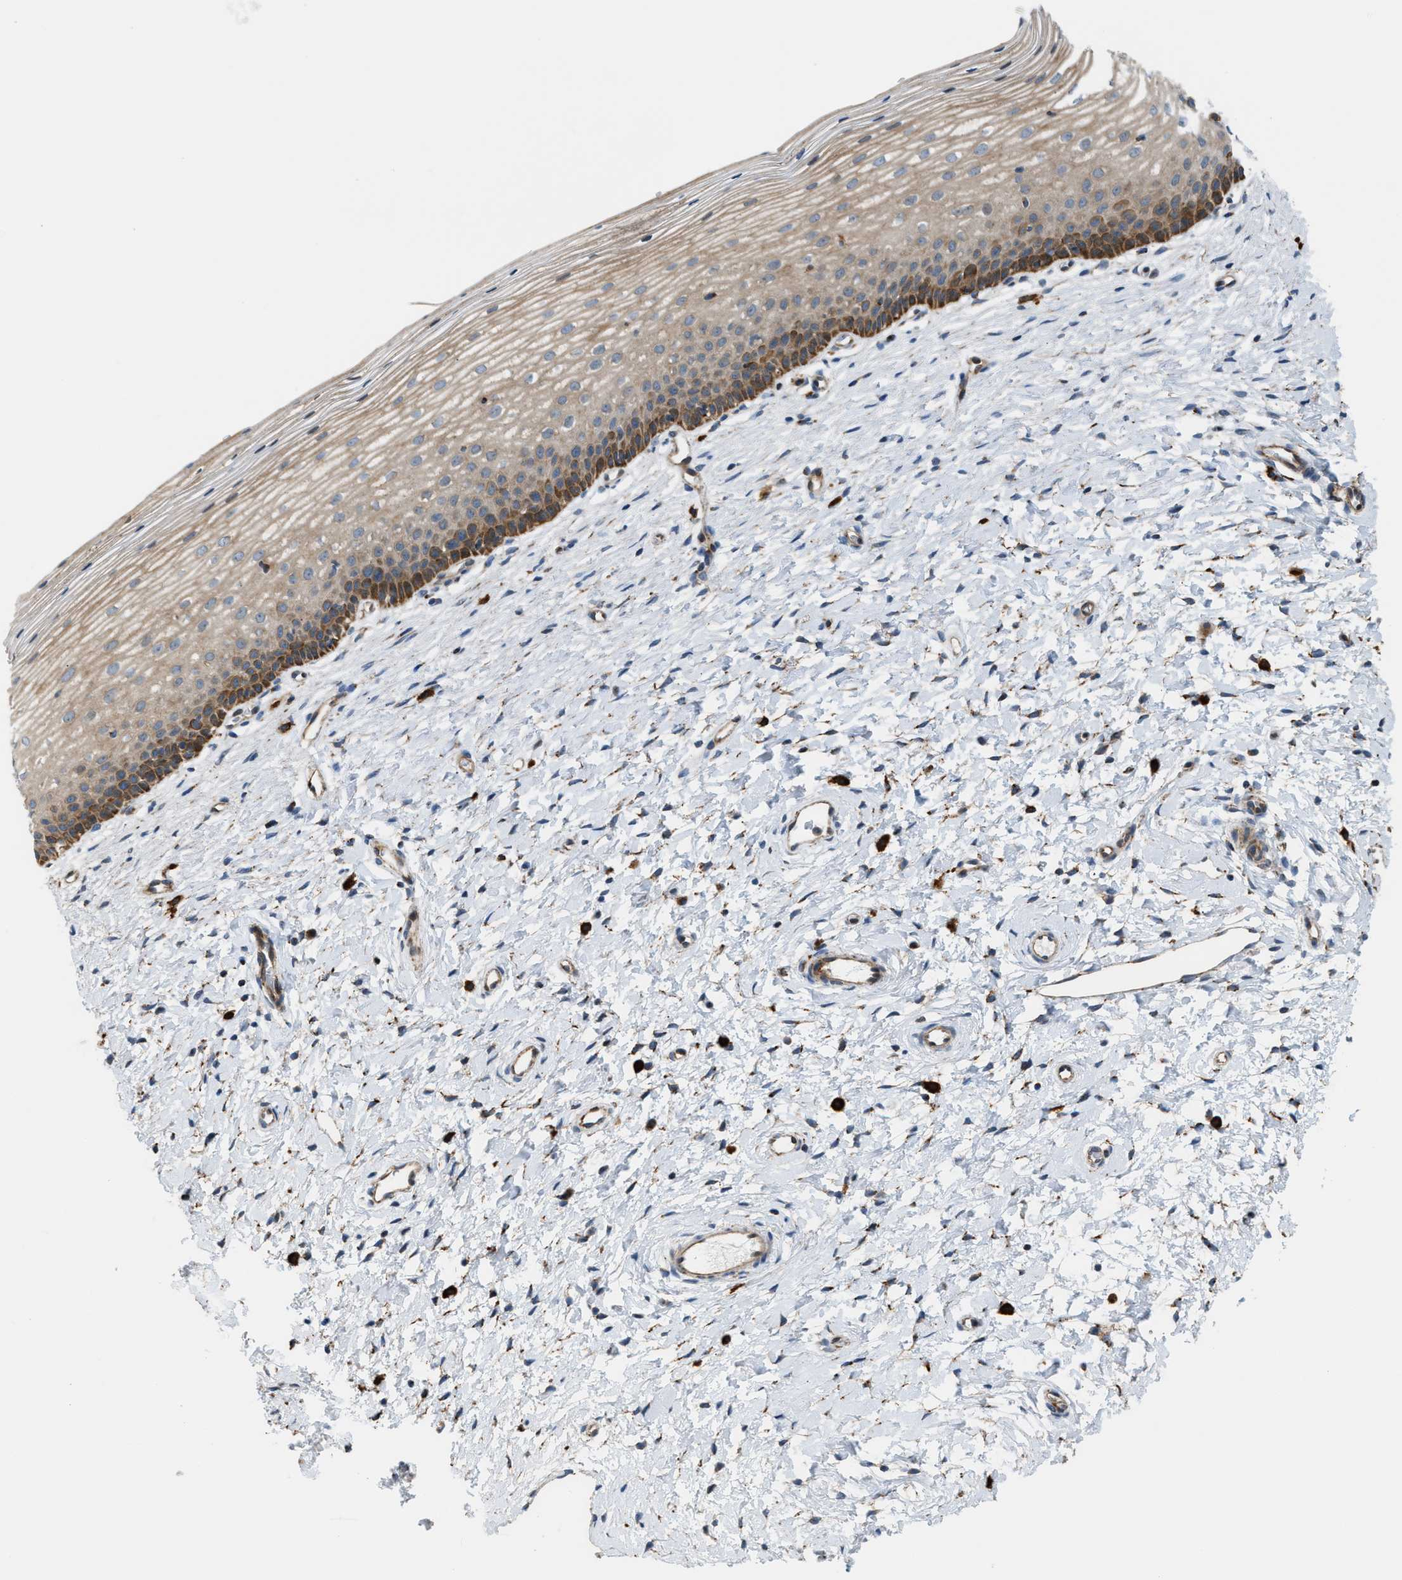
{"staining": {"intensity": "moderate", "quantity": ">75%", "location": "cytoplasmic/membranous"}, "tissue": "cervix", "cell_type": "Glandular cells", "image_type": "normal", "snomed": [{"axis": "morphology", "description": "Normal tissue, NOS"}, {"axis": "topography", "description": "Cervix"}], "caption": "IHC (DAB) staining of unremarkable human cervix displays moderate cytoplasmic/membranous protein positivity in about >75% of glandular cells.", "gene": "PDCL", "patient": {"sex": "female", "age": 72}}